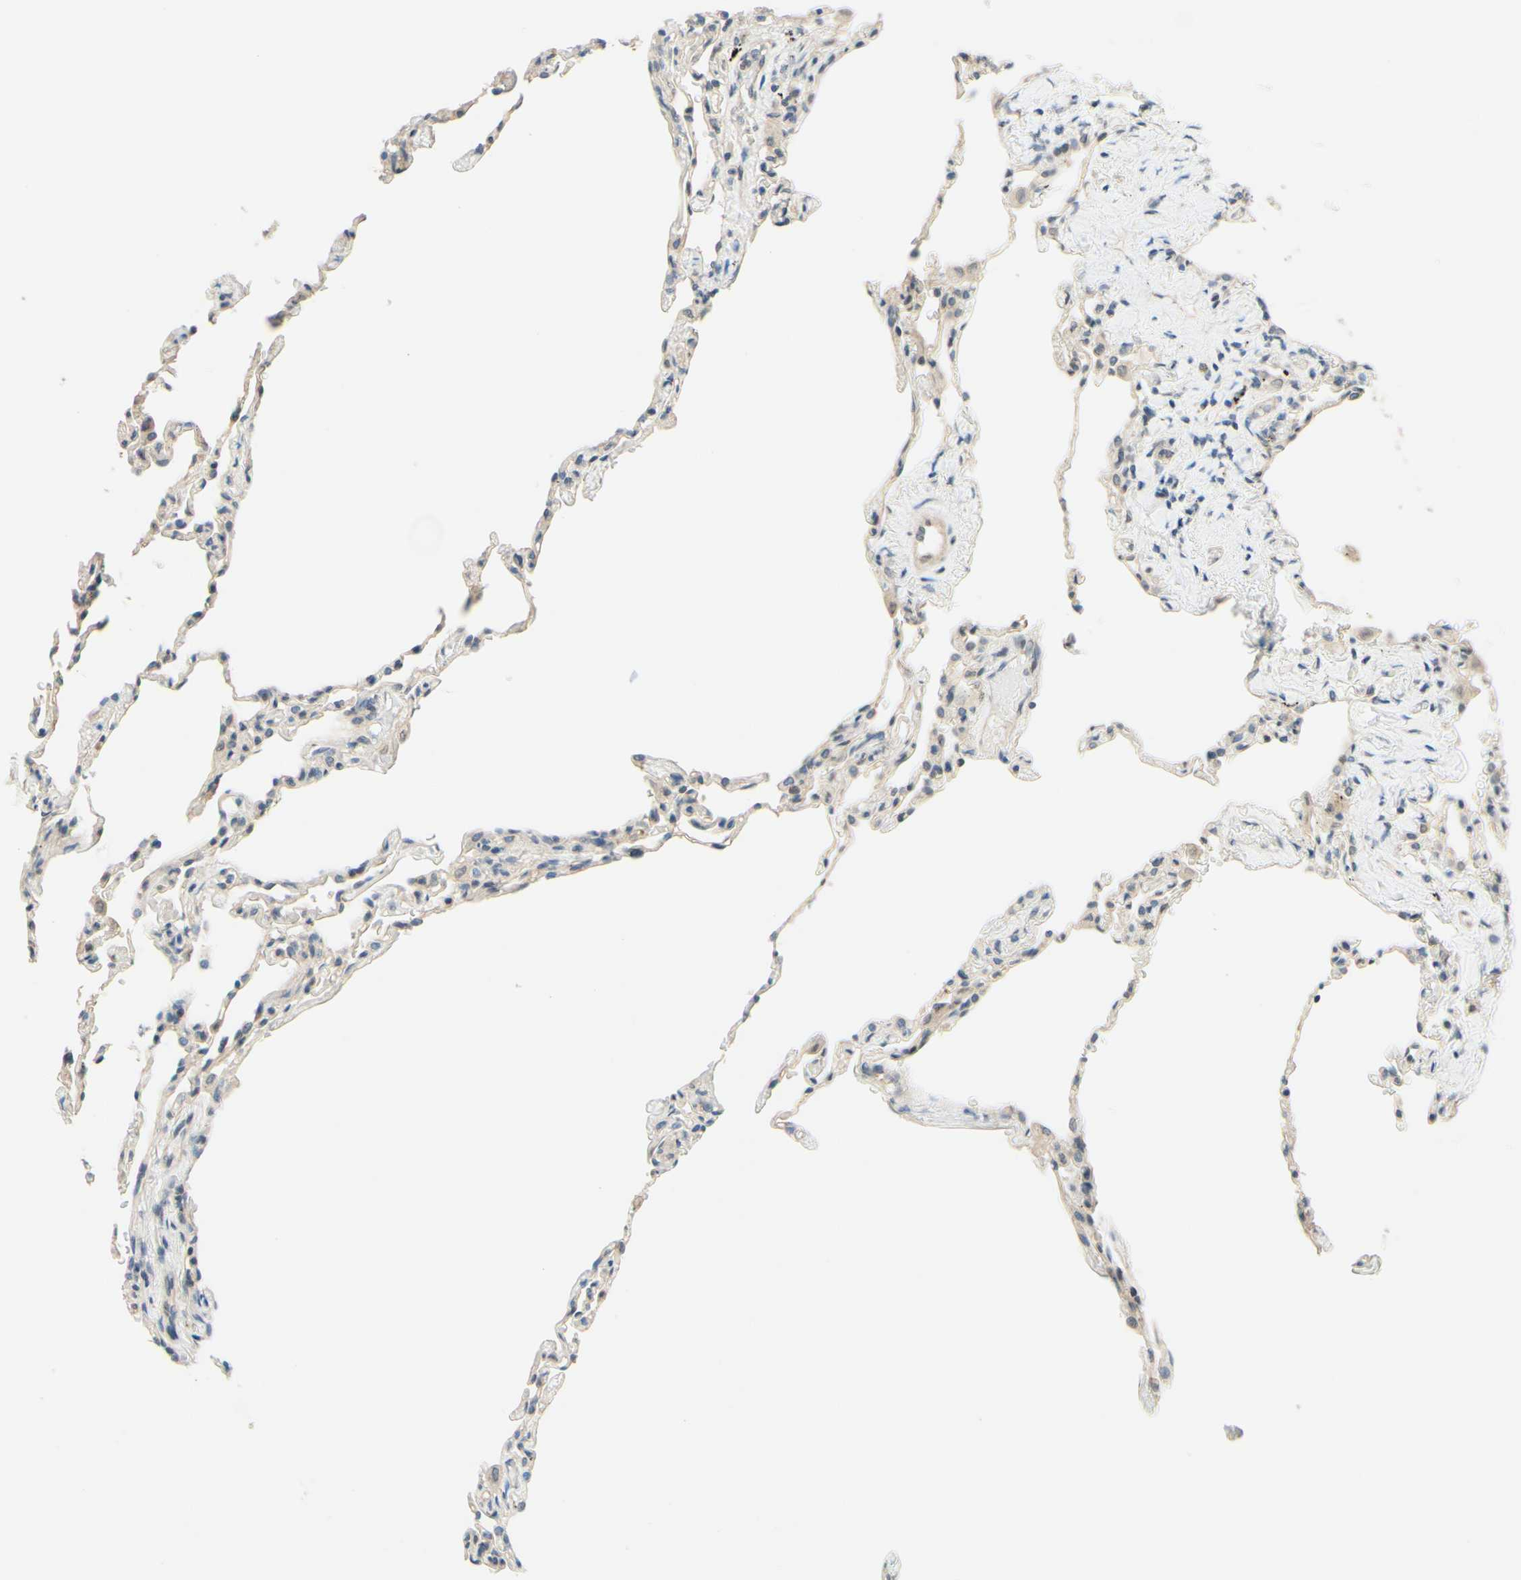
{"staining": {"intensity": "weak", "quantity": "<25%", "location": "cytoplasmic/membranous"}, "tissue": "lung", "cell_type": "Alveolar cells", "image_type": "normal", "snomed": [{"axis": "morphology", "description": "Normal tissue, NOS"}, {"axis": "topography", "description": "Lung"}], "caption": "IHC image of normal lung: lung stained with DAB (3,3'-diaminobenzidine) displays no significant protein staining in alveolar cells. (Brightfield microscopy of DAB IHC at high magnification).", "gene": "C2CD2L", "patient": {"sex": "male", "age": 59}}